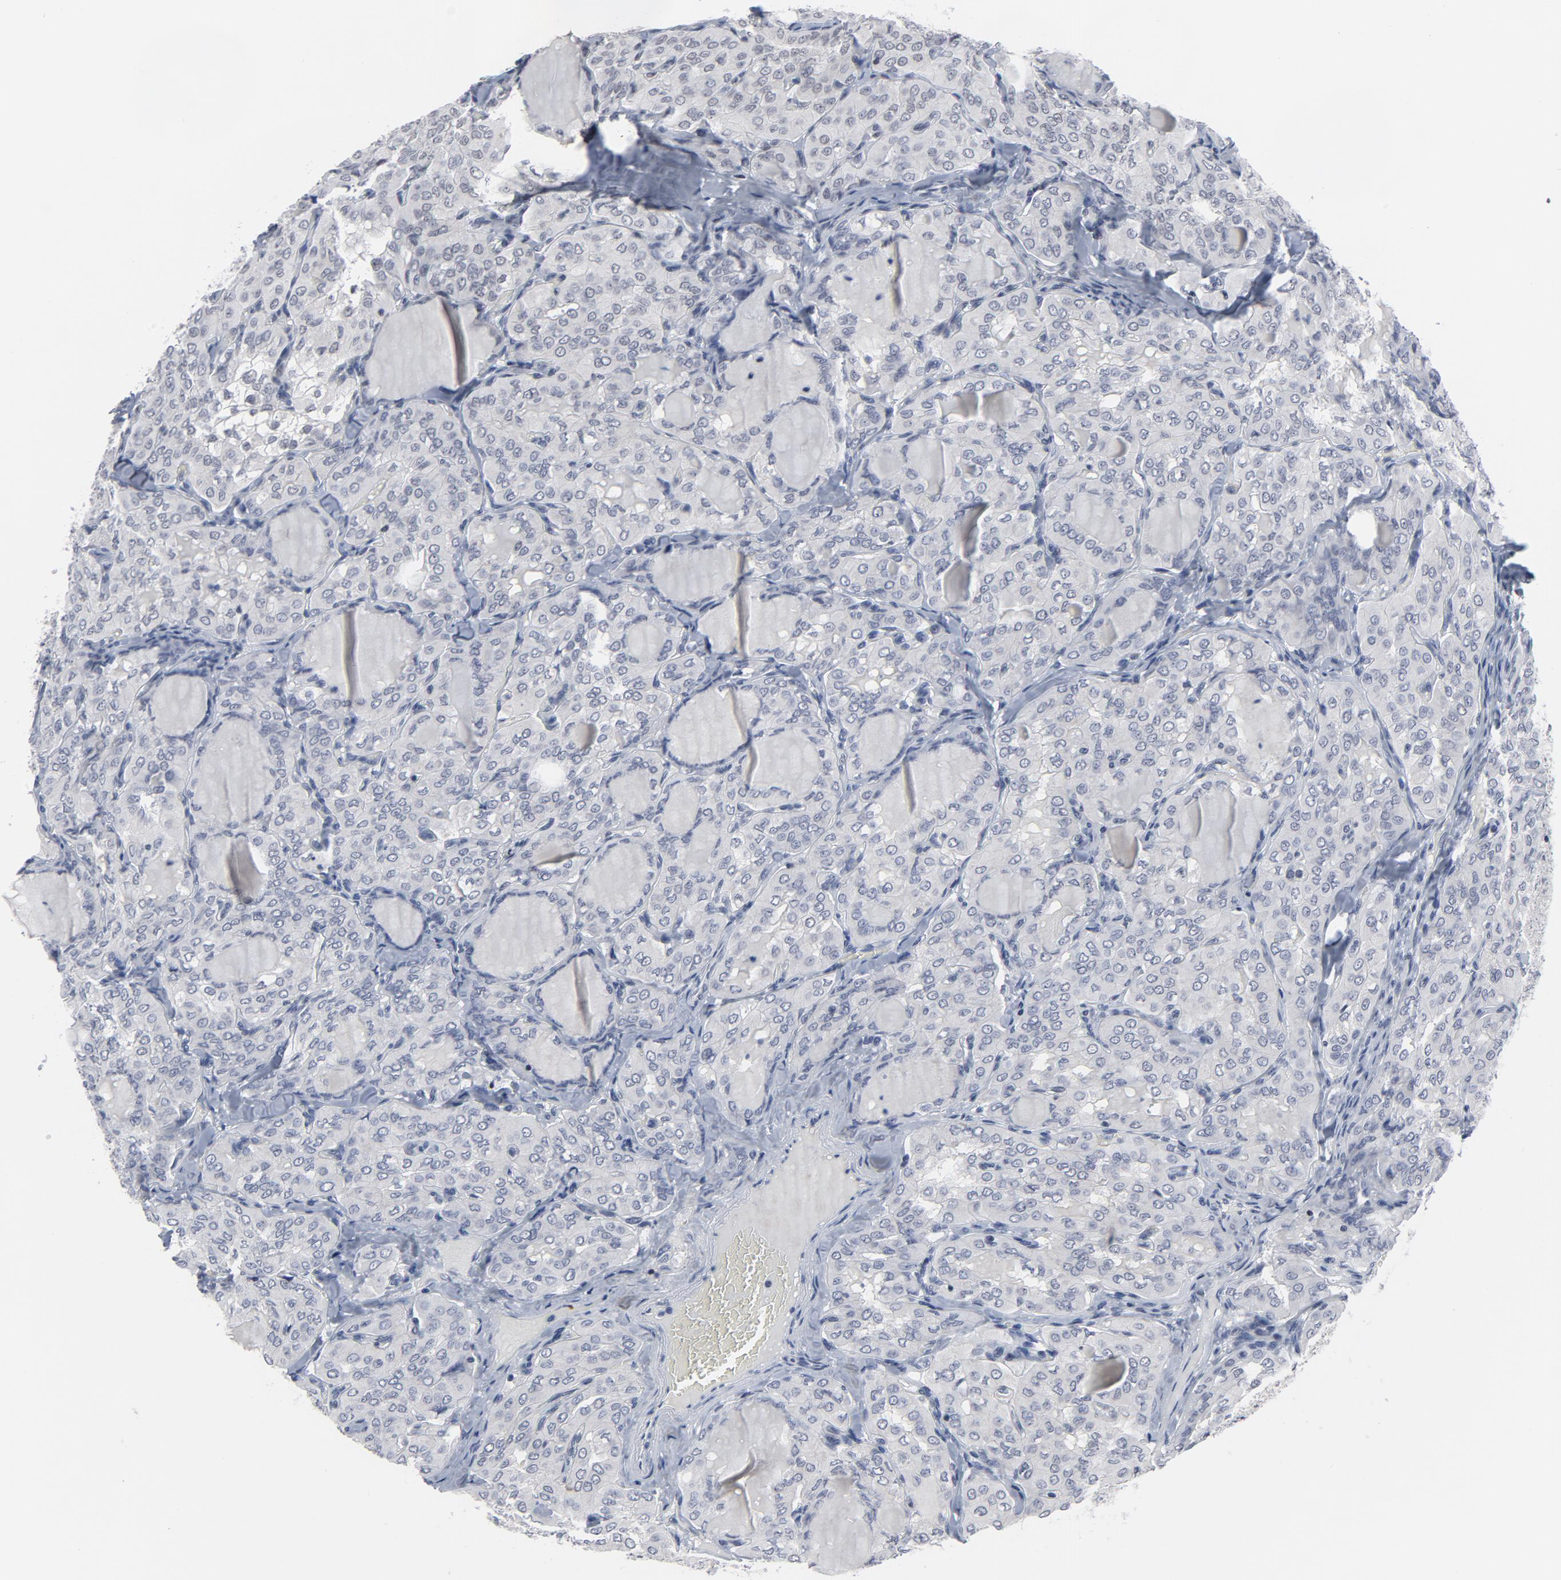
{"staining": {"intensity": "negative", "quantity": "none", "location": "none"}, "tissue": "thyroid cancer", "cell_type": "Tumor cells", "image_type": "cancer", "snomed": [{"axis": "morphology", "description": "Papillary adenocarcinoma, NOS"}, {"axis": "topography", "description": "Thyroid gland"}], "caption": "The histopathology image displays no staining of tumor cells in thyroid cancer.", "gene": "GABPA", "patient": {"sex": "male", "age": 20}}